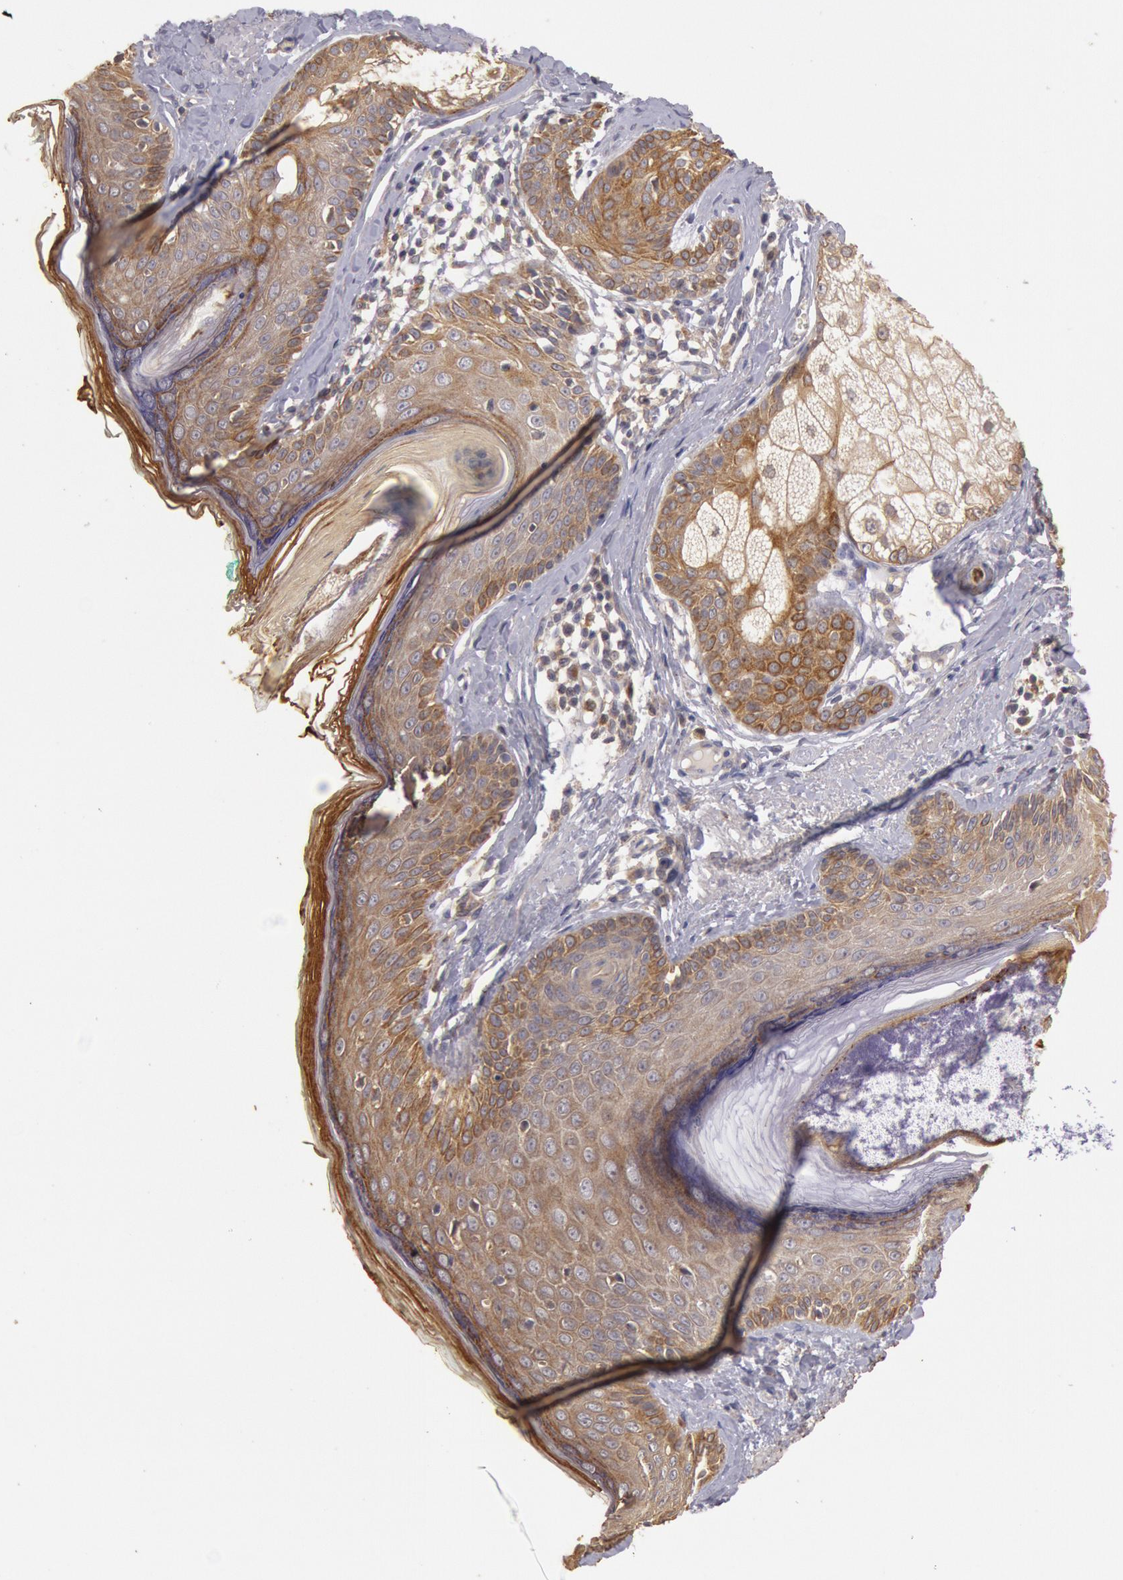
{"staining": {"intensity": "strong", "quantity": ">75%", "location": "cytoplasmic/membranous"}, "tissue": "skin cancer", "cell_type": "Tumor cells", "image_type": "cancer", "snomed": [{"axis": "morphology", "description": "Basal cell carcinoma"}, {"axis": "topography", "description": "Skin"}], "caption": "Protein analysis of skin basal cell carcinoma tissue reveals strong cytoplasmic/membranous expression in approximately >75% of tumor cells.", "gene": "PLA2G6", "patient": {"sex": "male", "age": 63}}